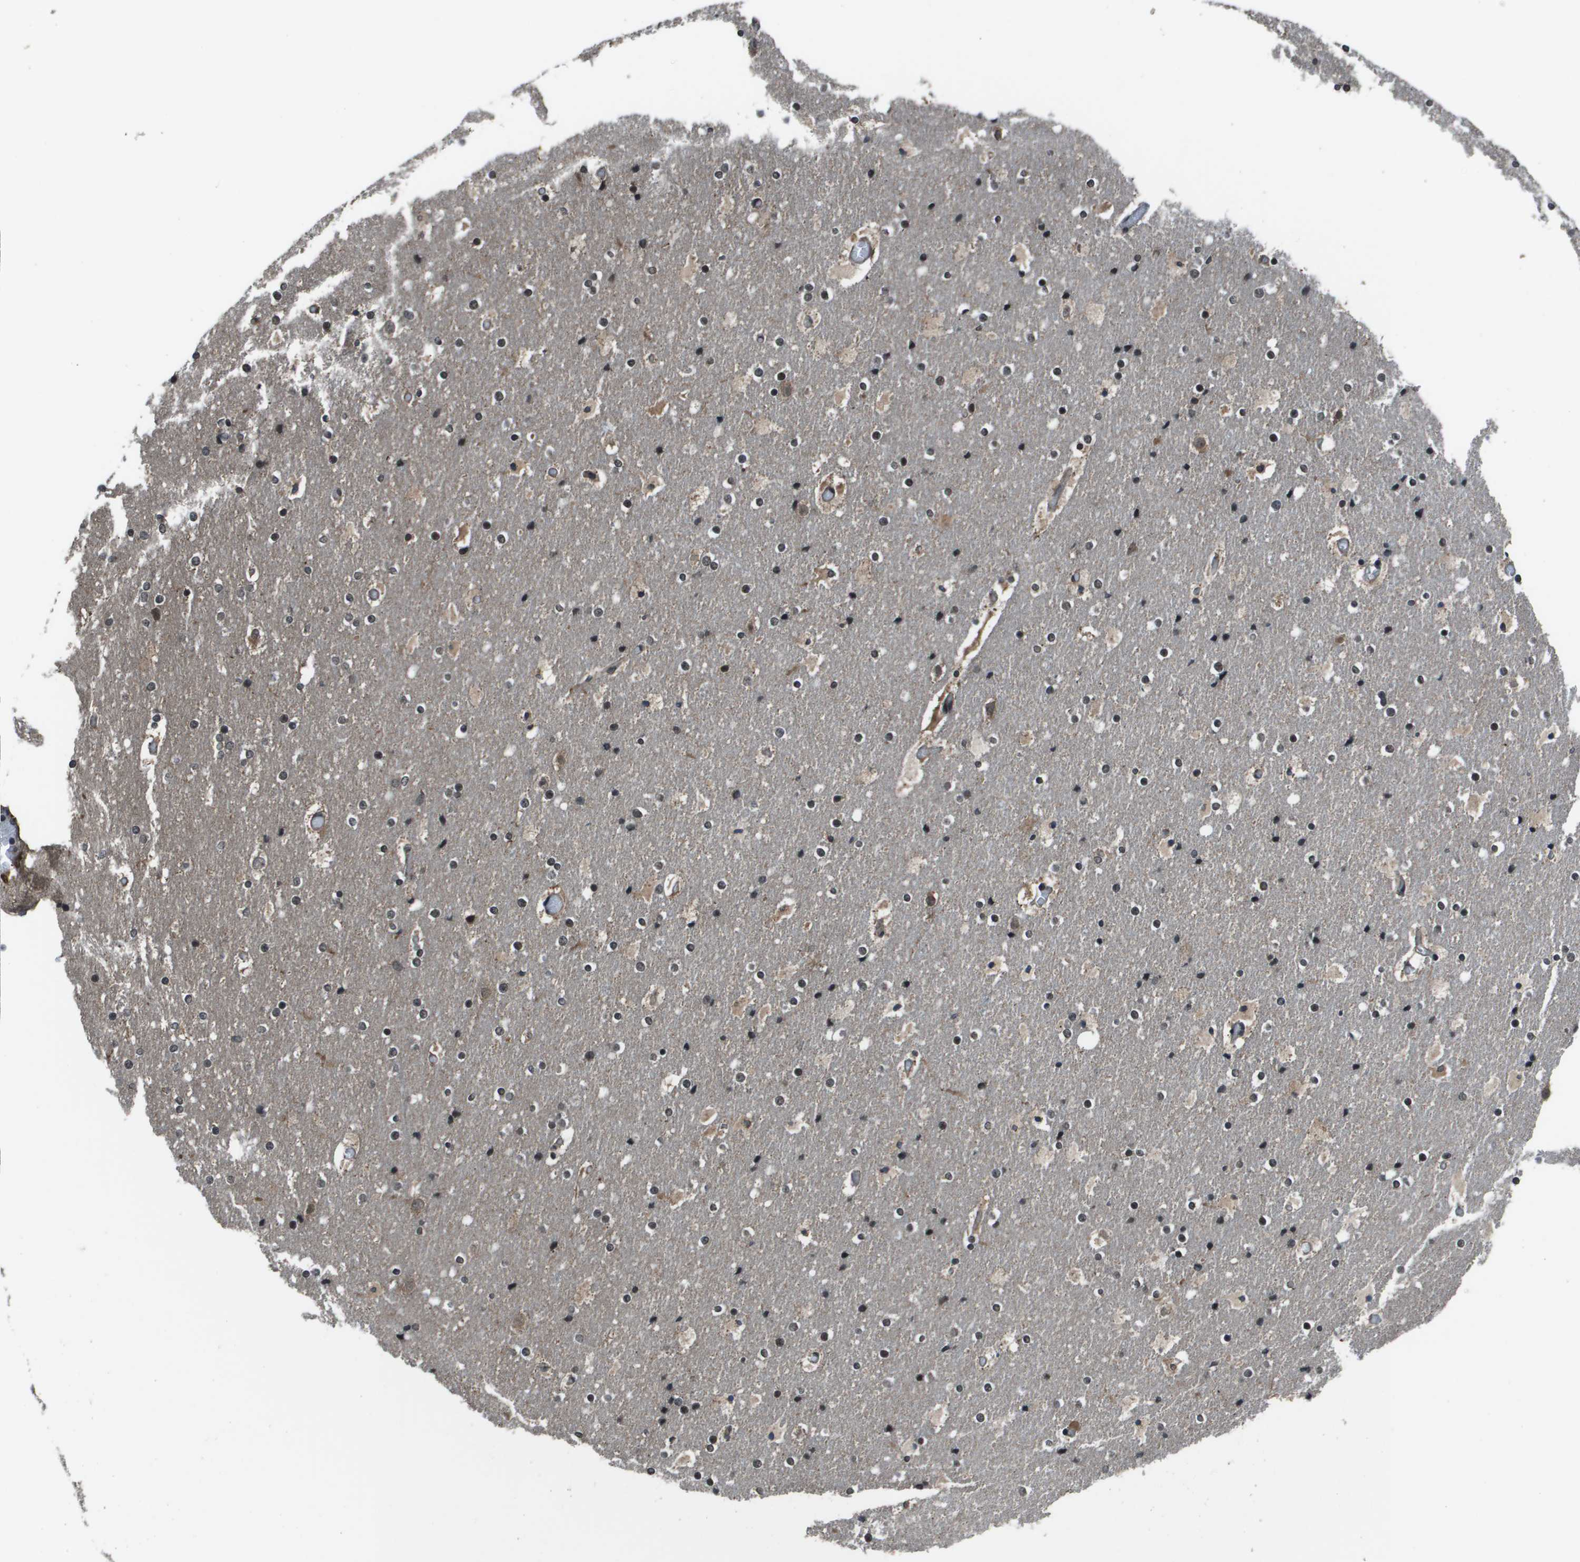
{"staining": {"intensity": "moderate", "quantity": "25%-75%", "location": "cytoplasmic/membranous"}, "tissue": "cerebral cortex", "cell_type": "Endothelial cells", "image_type": "normal", "snomed": [{"axis": "morphology", "description": "Normal tissue, NOS"}, {"axis": "topography", "description": "Cerebral cortex"}], "caption": "Unremarkable cerebral cortex displays moderate cytoplasmic/membranous positivity in approximately 25%-75% of endothelial cells.", "gene": "PPFIA1", "patient": {"sex": "male", "age": 57}}